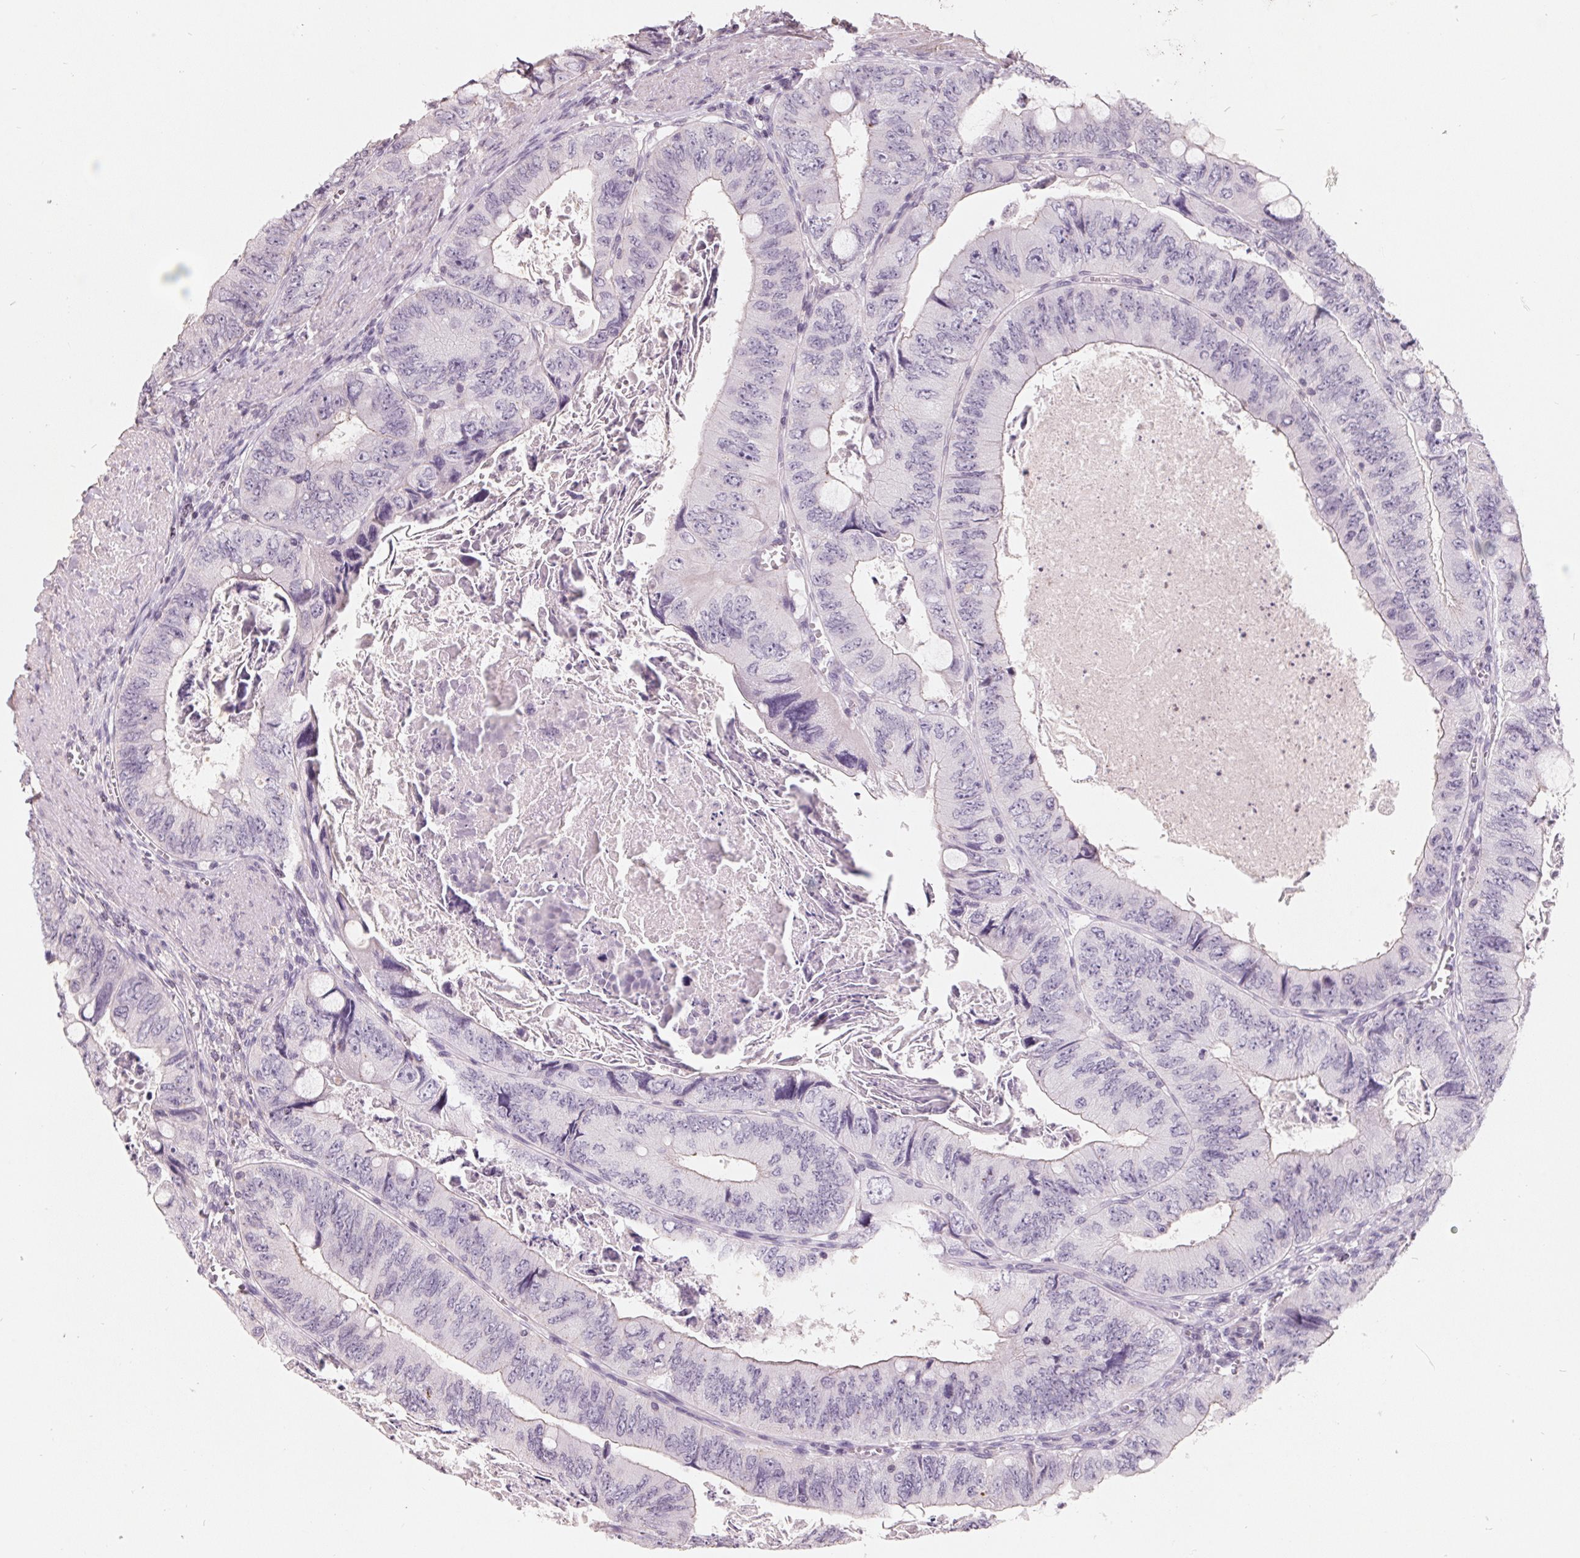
{"staining": {"intensity": "negative", "quantity": "none", "location": "none"}, "tissue": "colorectal cancer", "cell_type": "Tumor cells", "image_type": "cancer", "snomed": [{"axis": "morphology", "description": "Adenocarcinoma, NOS"}, {"axis": "topography", "description": "Colon"}], "caption": "Immunohistochemistry histopathology image of human colorectal cancer stained for a protein (brown), which reveals no positivity in tumor cells. The staining was performed using DAB (3,3'-diaminobenzidine) to visualize the protein expression in brown, while the nuclei were stained in blue with hematoxylin (Magnification: 20x).", "gene": "FTCD", "patient": {"sex": "female", "age": 84}}